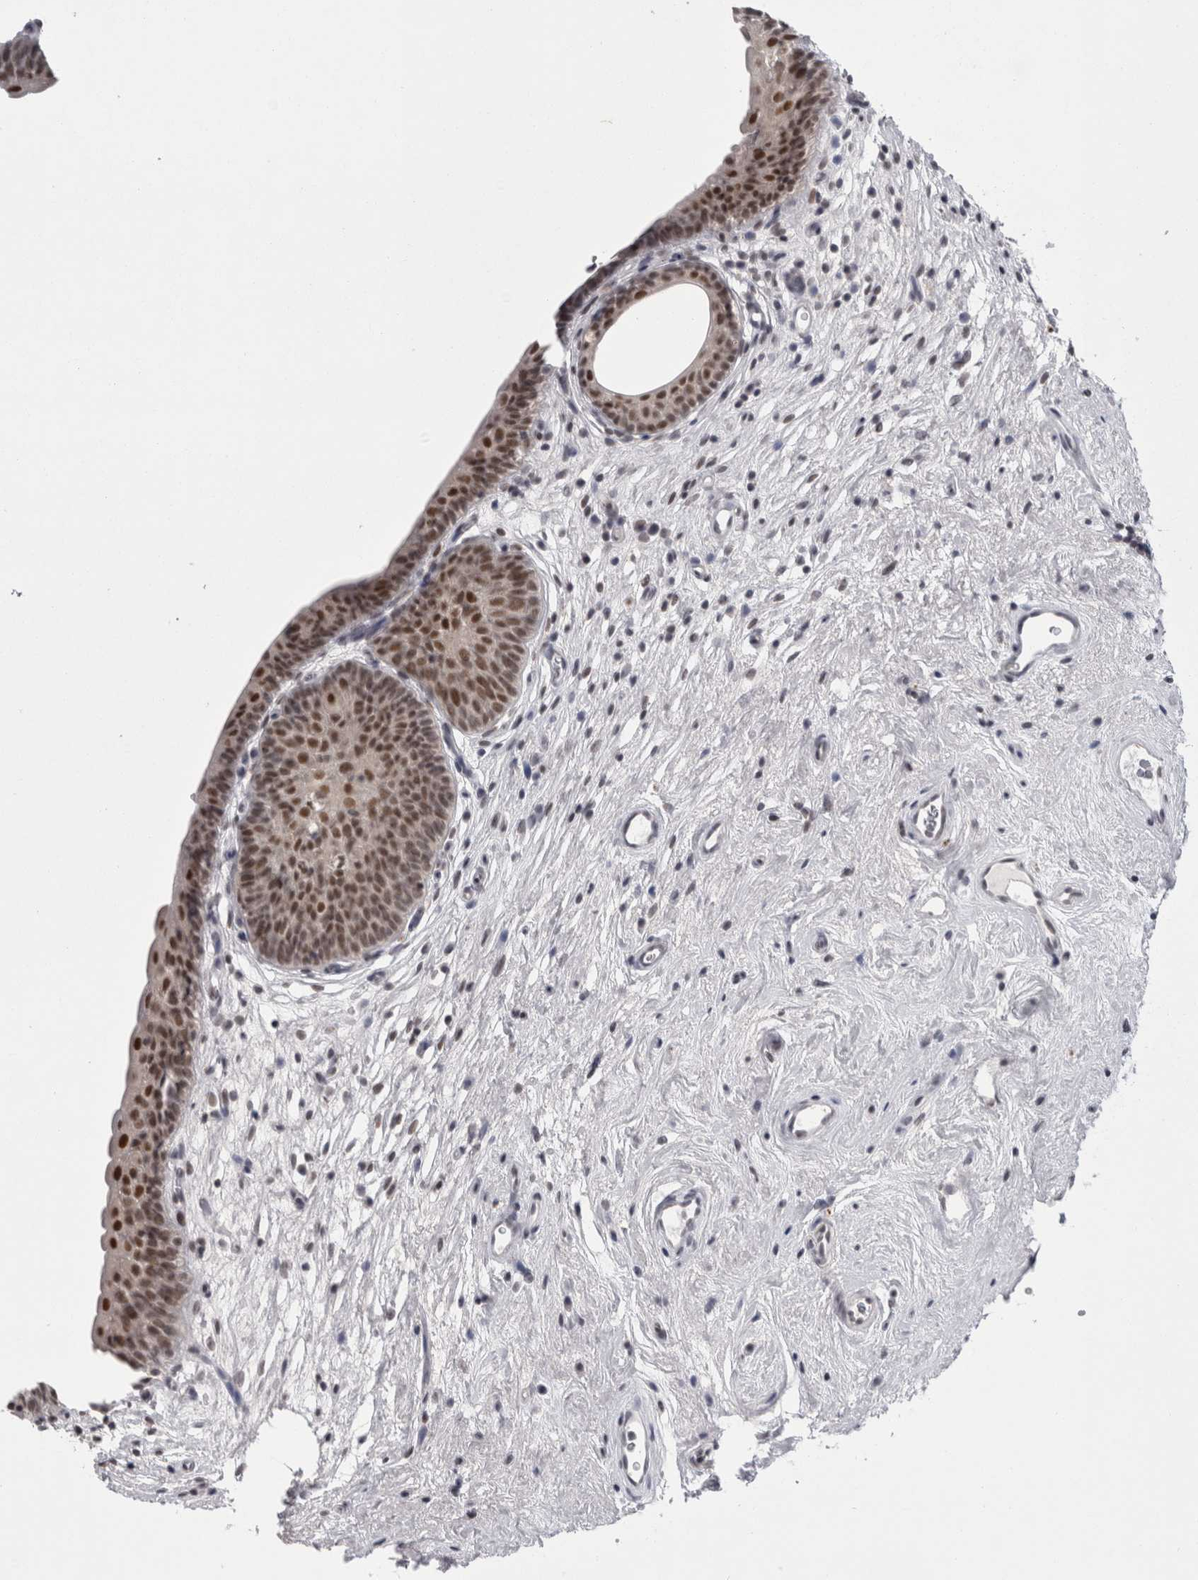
{"staining": {"intensity": "strong", "quantity": ">75%", "location": "nuclear"}, "tissue": "urinary bladder", "cell_type": "Urothelial cells", "image_type": "normal", "snomed": [{"axis": "morphology", "description": "Normal tissue, NOS"}, {"axis": "topography", "description": "Urinary bladder"}], "caption": "The image reveals immunohistochemical staining of benign urinary bladder. There is strong nuclear staining is present in approximately >75% of urothelial cells.", "gene": "PSMB2", "patient": {"sex": "male", "age": 83}}